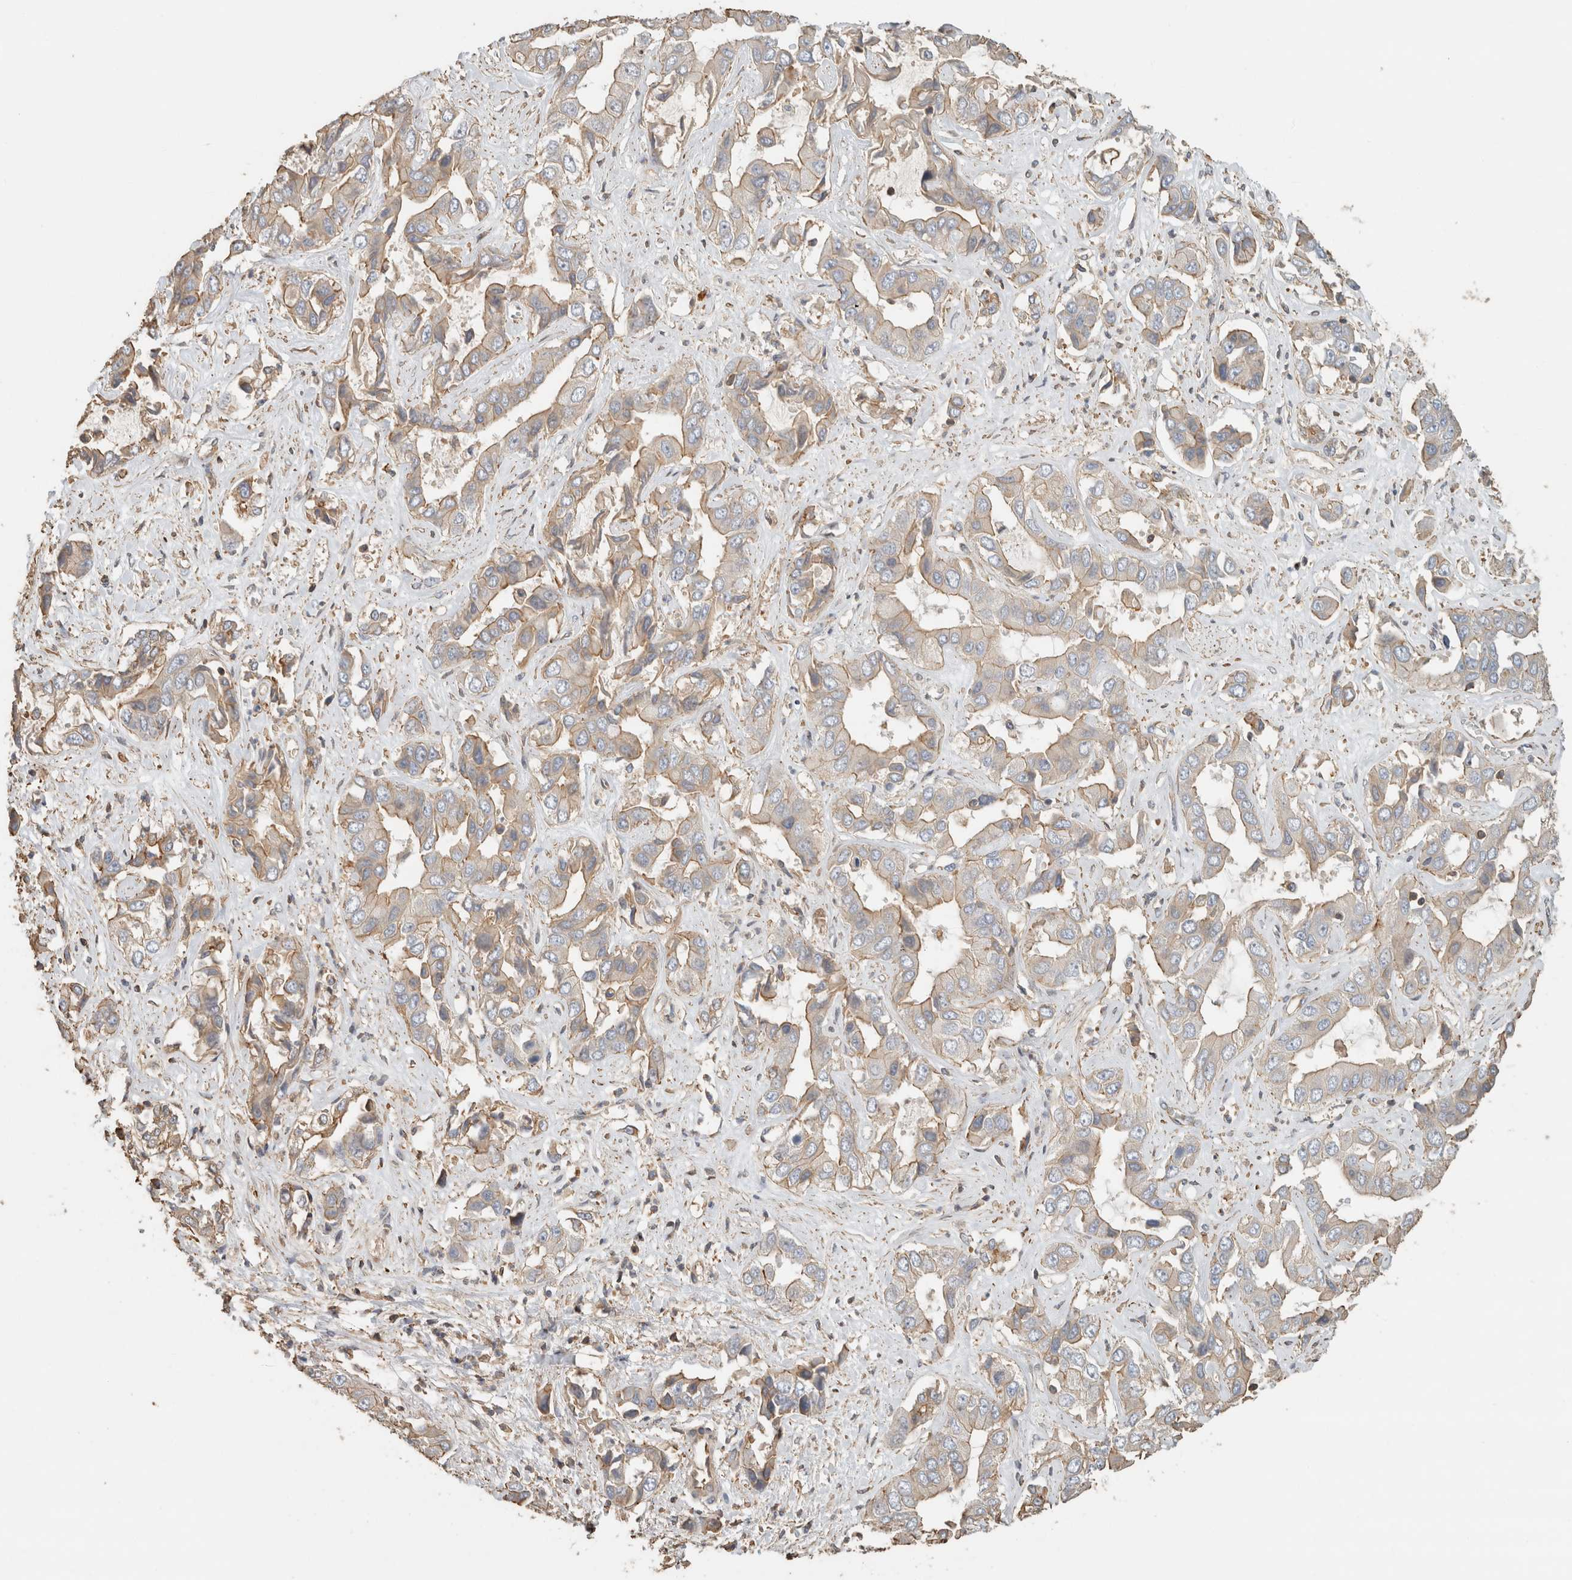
{"staining": {"intensity": "weak", "quantity": "25%-75%", "location": "cytoplasmic/membranous"}, "tissue": "liver cancer", "cell_type": "Tumor cells", "image_type": "cancer", "snomed": [{"axis": "morphology", "description": "Cholangiocarcinoma"}, {"axis": "topography", "description": "Liver"}], "caption": "Approximately 25%-75% of tumor cells in human liver cancer reveal weak cytoplasmic/membranous protein expression as visualized by brown immunohistochemical staining.", "gene": "EIF4G3", "patient": {"sex": "female", "age": 52}}